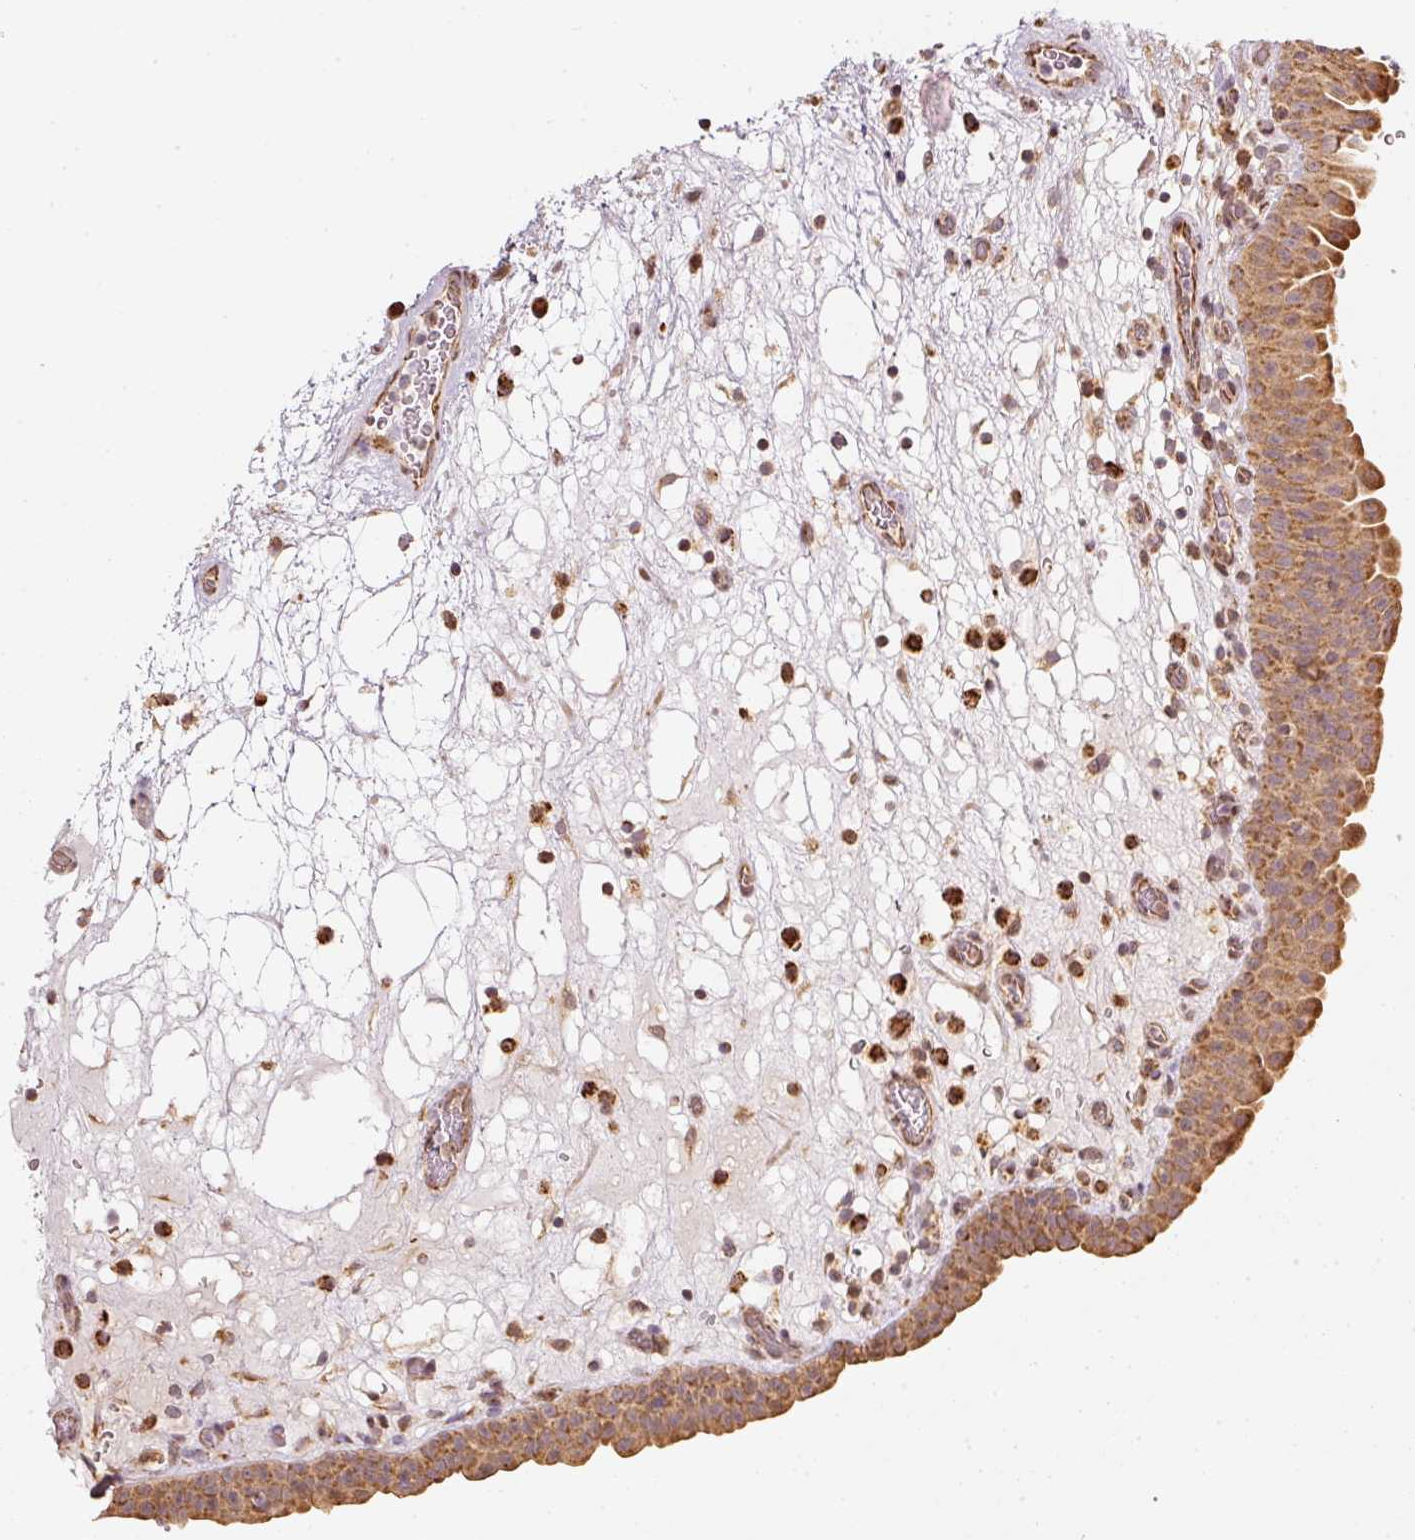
{"staining": {"intensity": "moderate", "quantity": ">75%", "location": "cytoplasmic/membranous"}, "tissue": "urinary bladder", "cell_type": "Urothelial cells", "image_type": "normal", "snomed": [{"axis": "morphology", "description": "Normal tissue, NOS"}, {"axis": "topography", "description": "Urinary bladder"}], "caption": "Urothelial cells display medium levels of moderate cytoplasmic/membranous staining in approximately >75% of cells in unremarkable urinary bladder.", "gene": "RAB35", "patient": {"sex": "male", "age": 71}}